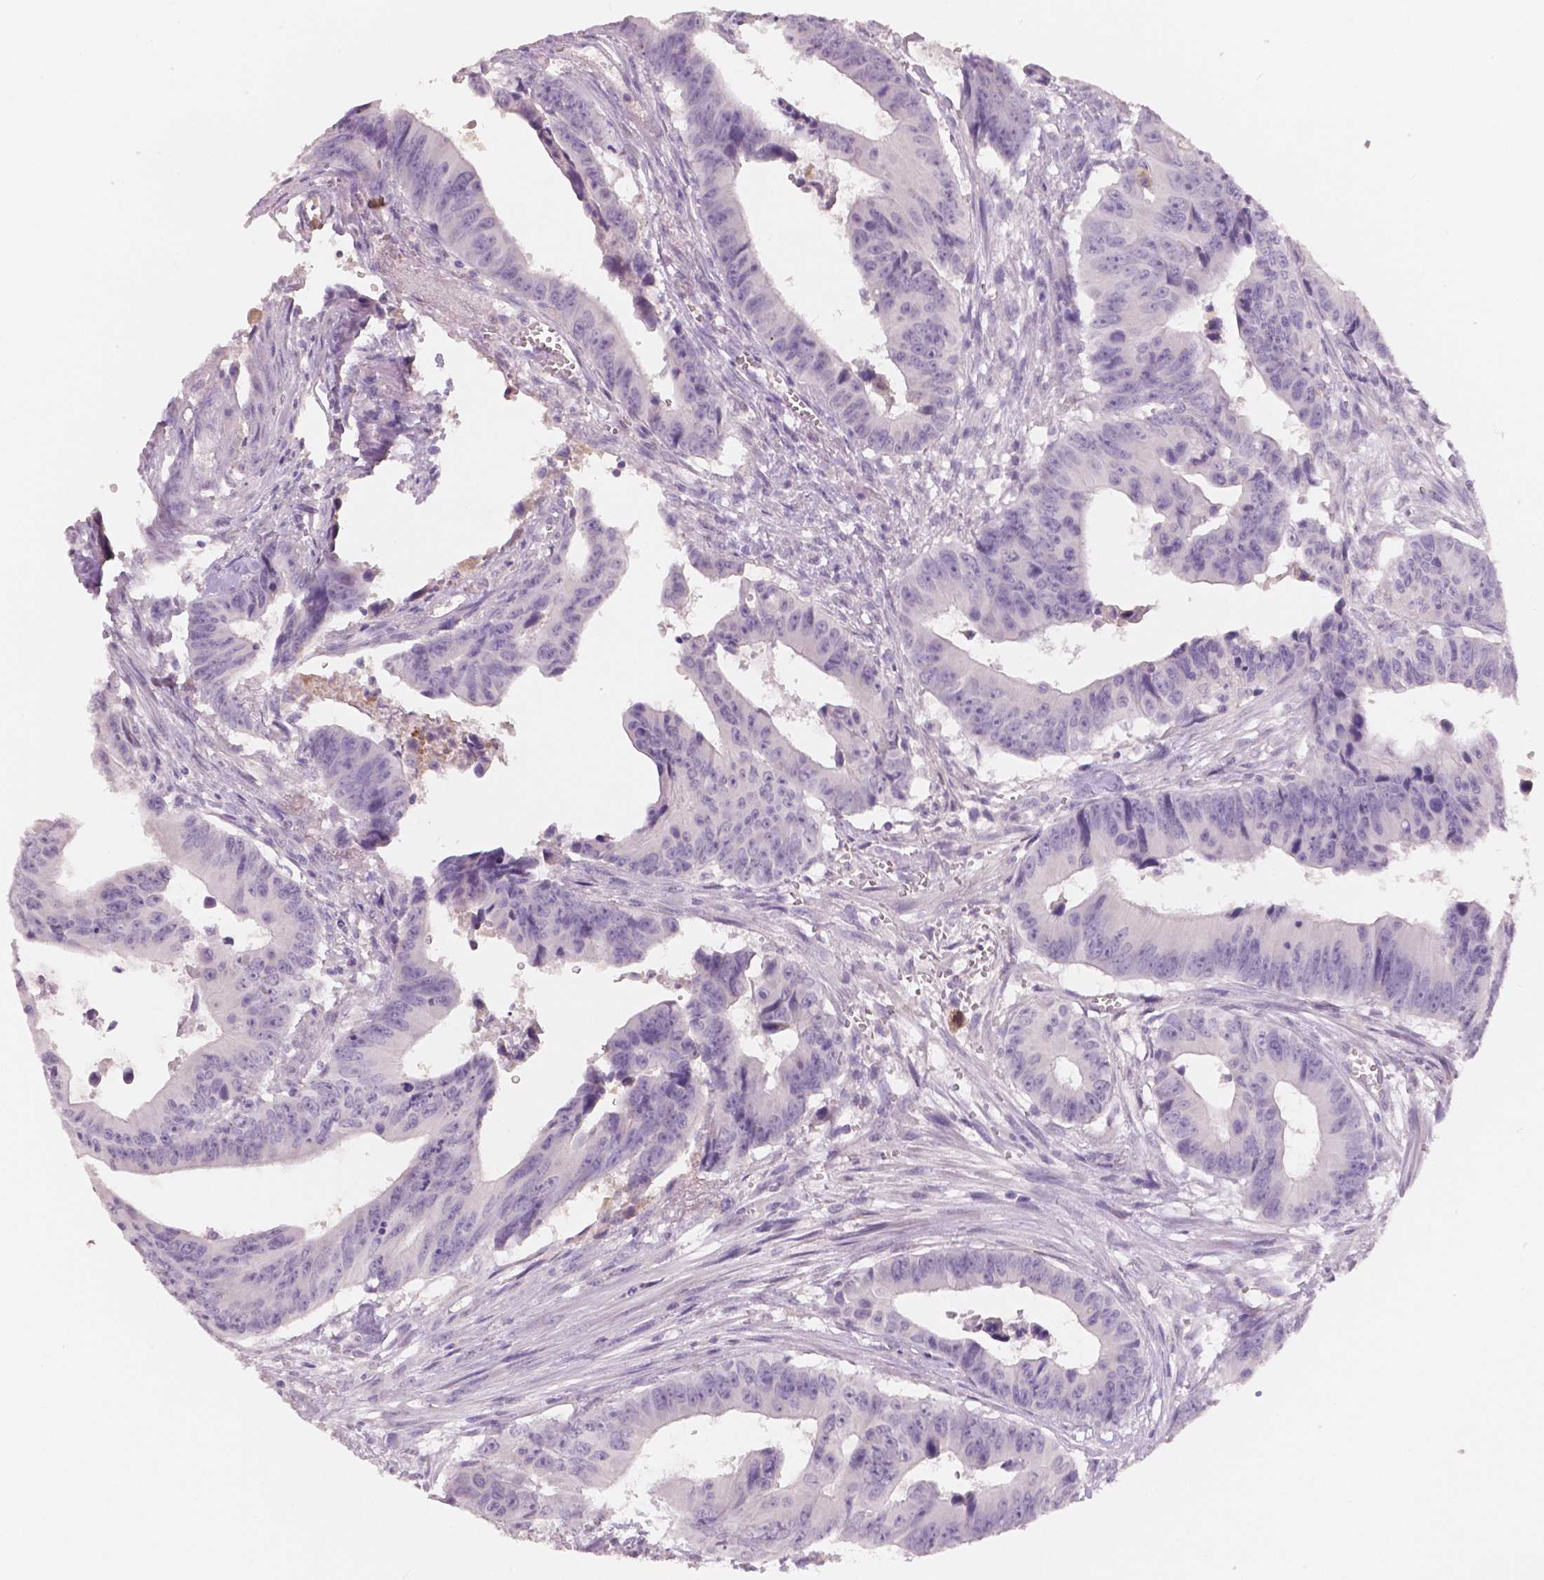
{"staining": {"intensity": "negative", "quantity": "none", "location": "none"}, "tissue": "colorectal cancer", "cell_type": "Tumor cells", "image_type": "cancer", "snomed": [{"axis": "morphology", "description": "Adenocarcinoma, NOS"}, {"axis": "topography", "description": "Colon"}], "caption": "The immunohistochemistry (IHC) image has no significant positivity in tumor cells of colorectal adenocarcinoma tissue.", "gene": "APOA4", "patient": {"sex": "female", "age": 87}}